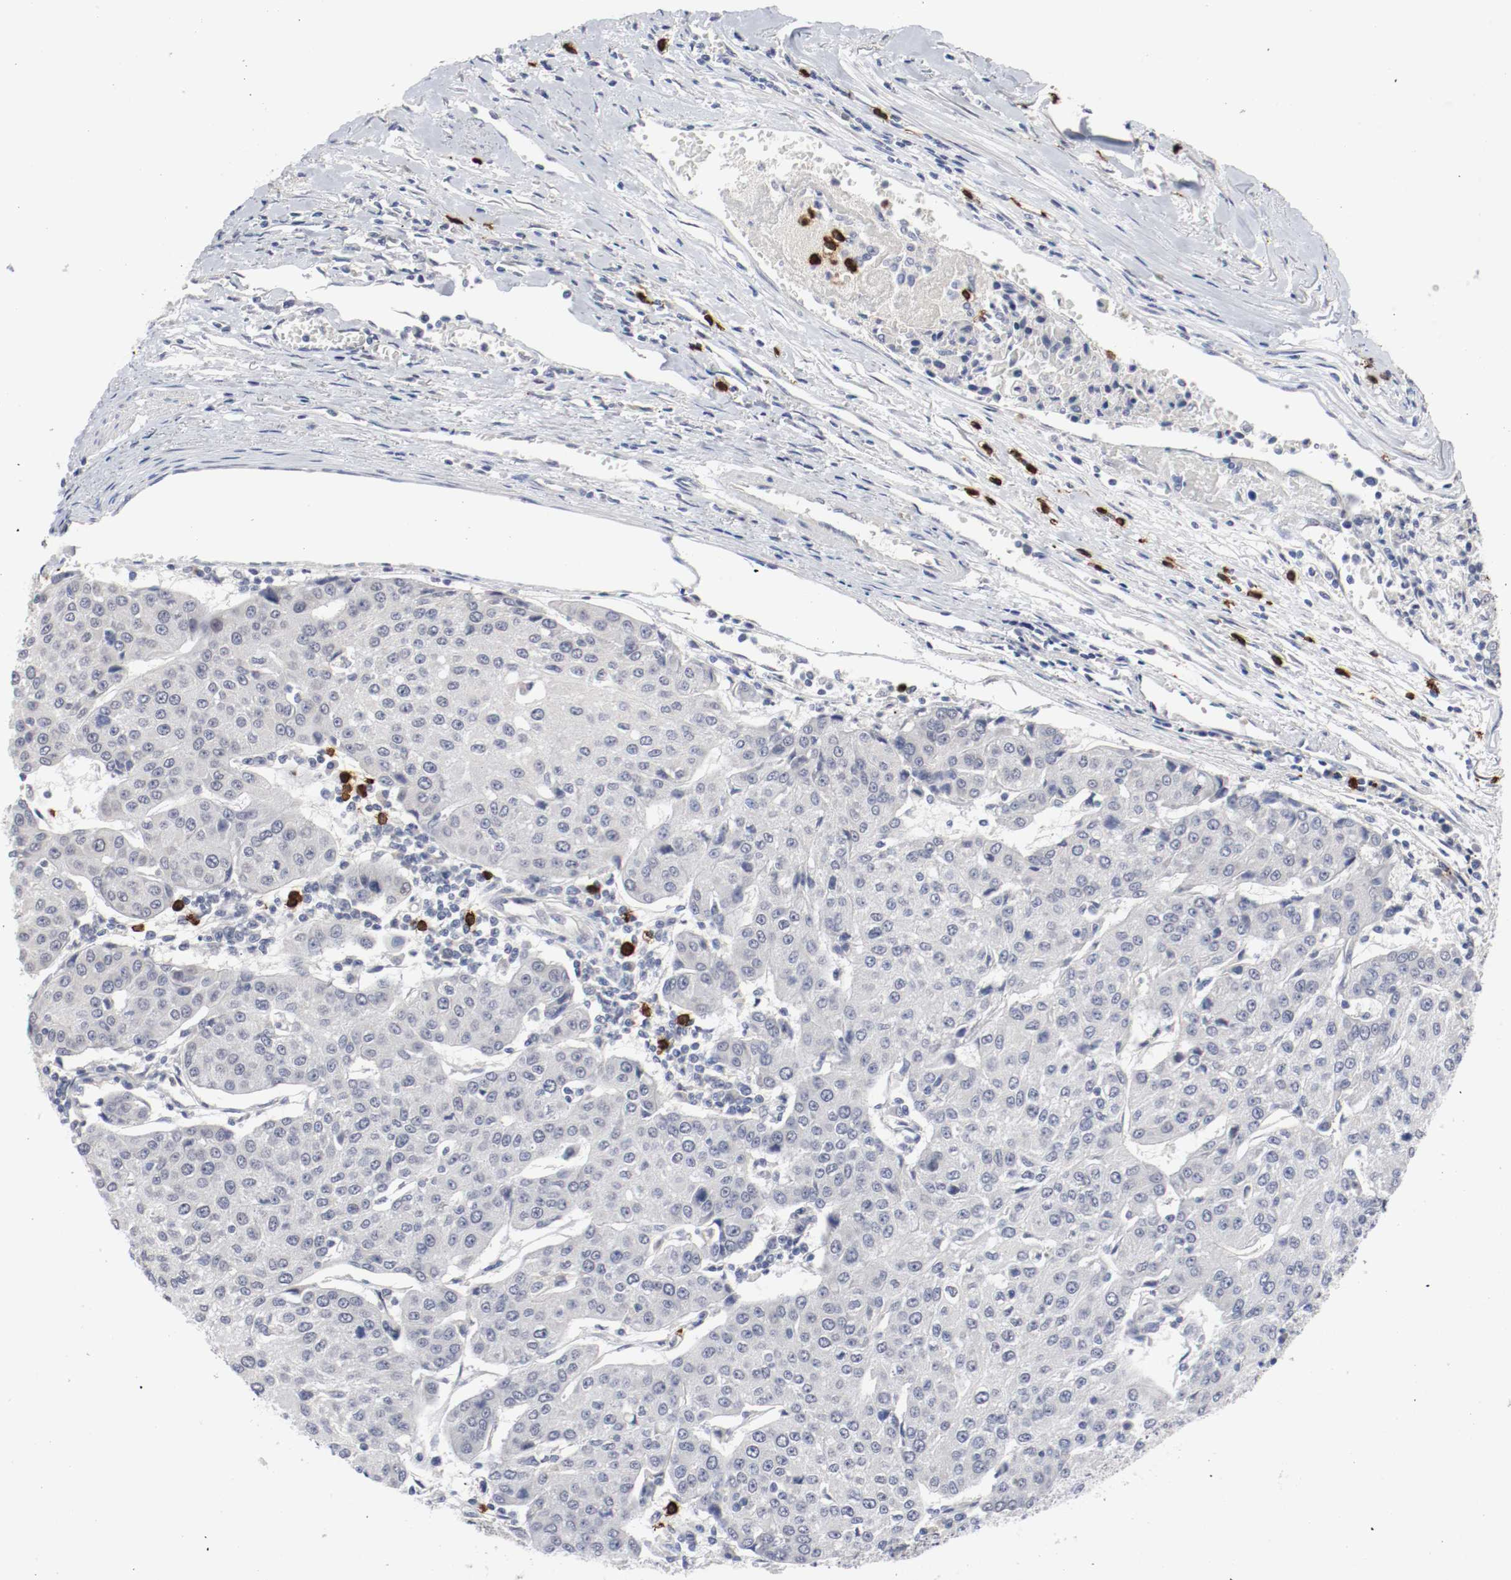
{"staining": {"intensity": "negative", "quantity": "none", "location": "none"}, "tissue": "urothelial cancer", "cell_type": "Tumor cells", "image_type": "cancer", "snomed": [{"axis": "morphology", "description": "Urothelial carcinoma, High grade"}, {"axis": "topography", "description": "Urinary bladder"}], "caption": "High power microscopy image of an immunohistochemistry histopathology image of urothelial cancer, revealing no significant positivity in tumor cells.", "gene": "CEBPE", "patient": {"sex": "female", "age": 85}}